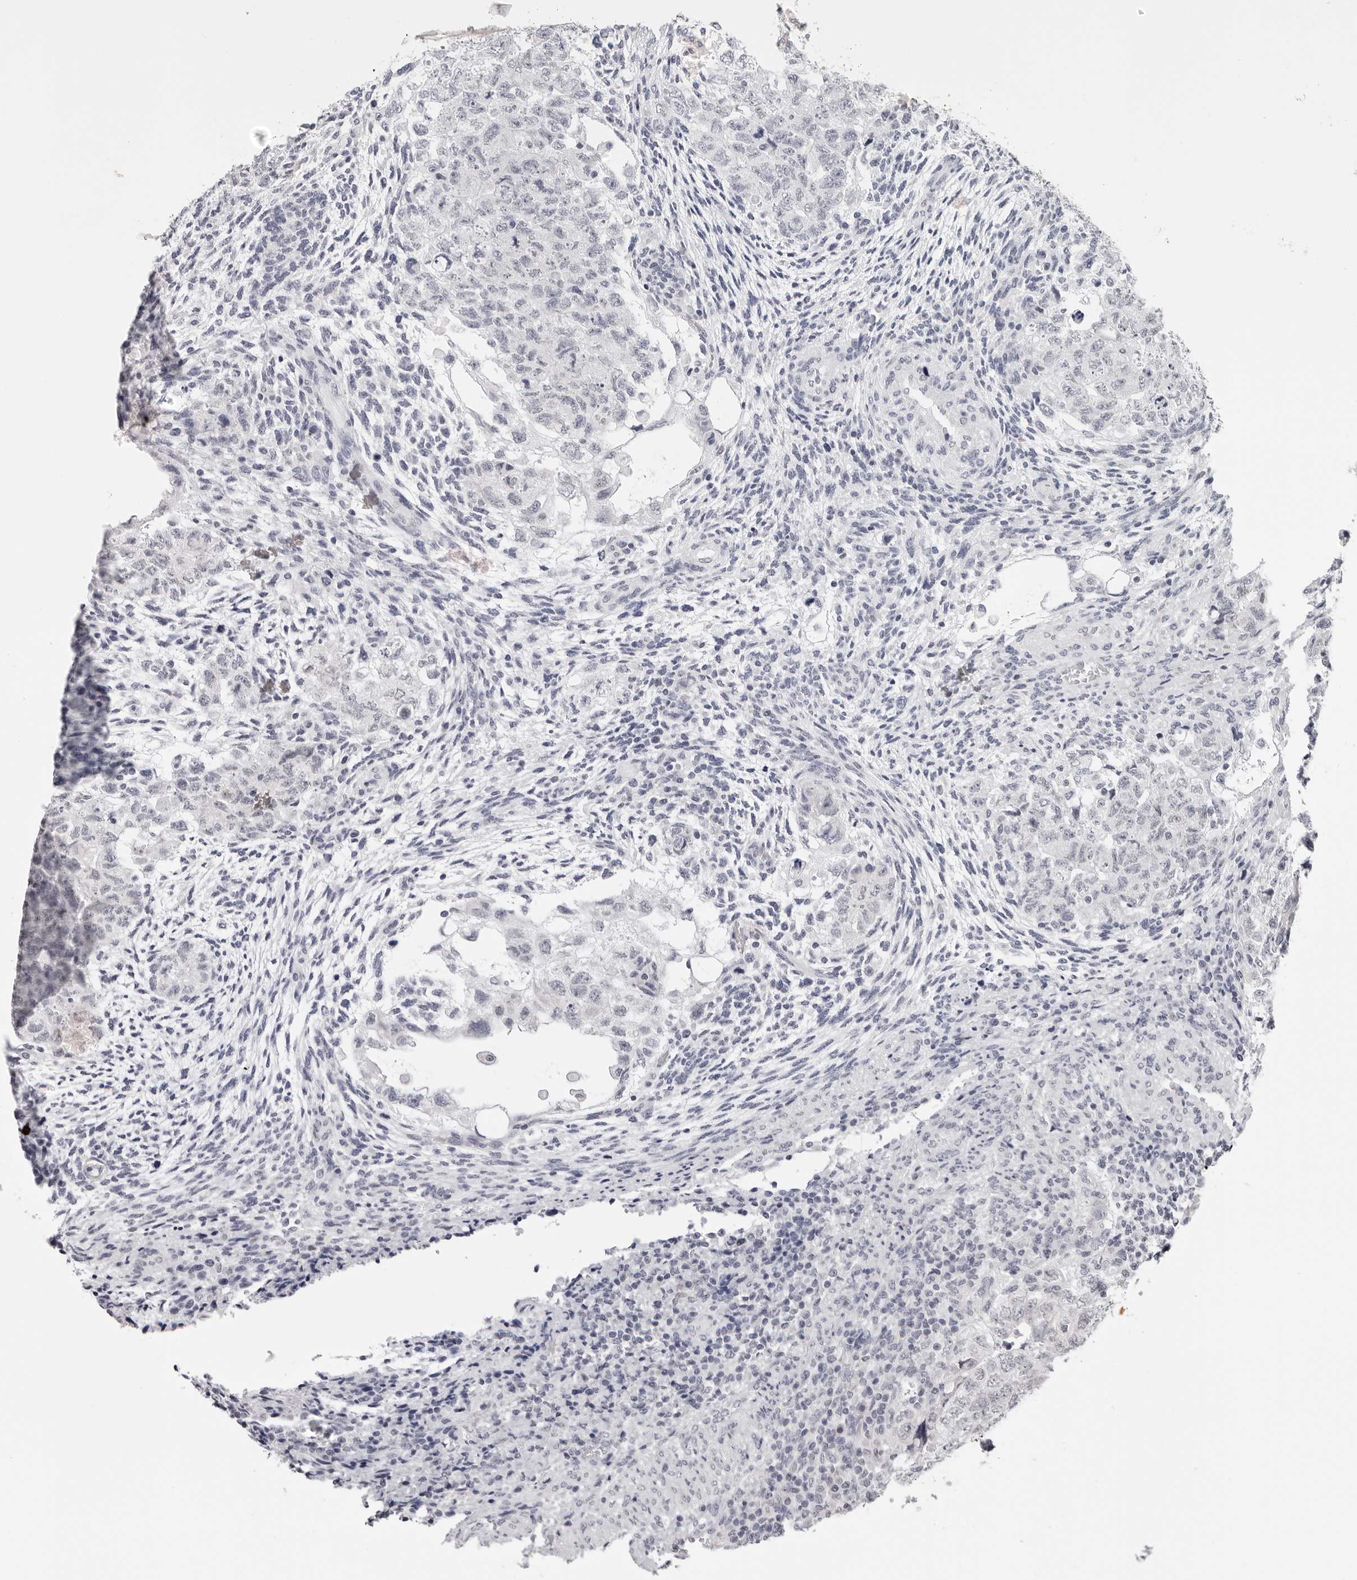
{"staining": {"intensity": "negative", "quantity": "none", "location": "none"}, "tissue": "testis cancer", "cell_type": "Tumor cells", "image_type": "cancer", "snomed": [{"axis": "morphology", "description": "Normal tissue, NOS"}, {"axis": "morphology", "description": "Carcinoma, Embryonal, NOS"}, {"axis": "topography", "description": "Testis"}], "caption": "DAB immunohistochemical staining of human testis cancer shows no significant positivity in tumor cells.", "gene": "PRUNE1", "patient": {"sex": "male", "age": 36}}